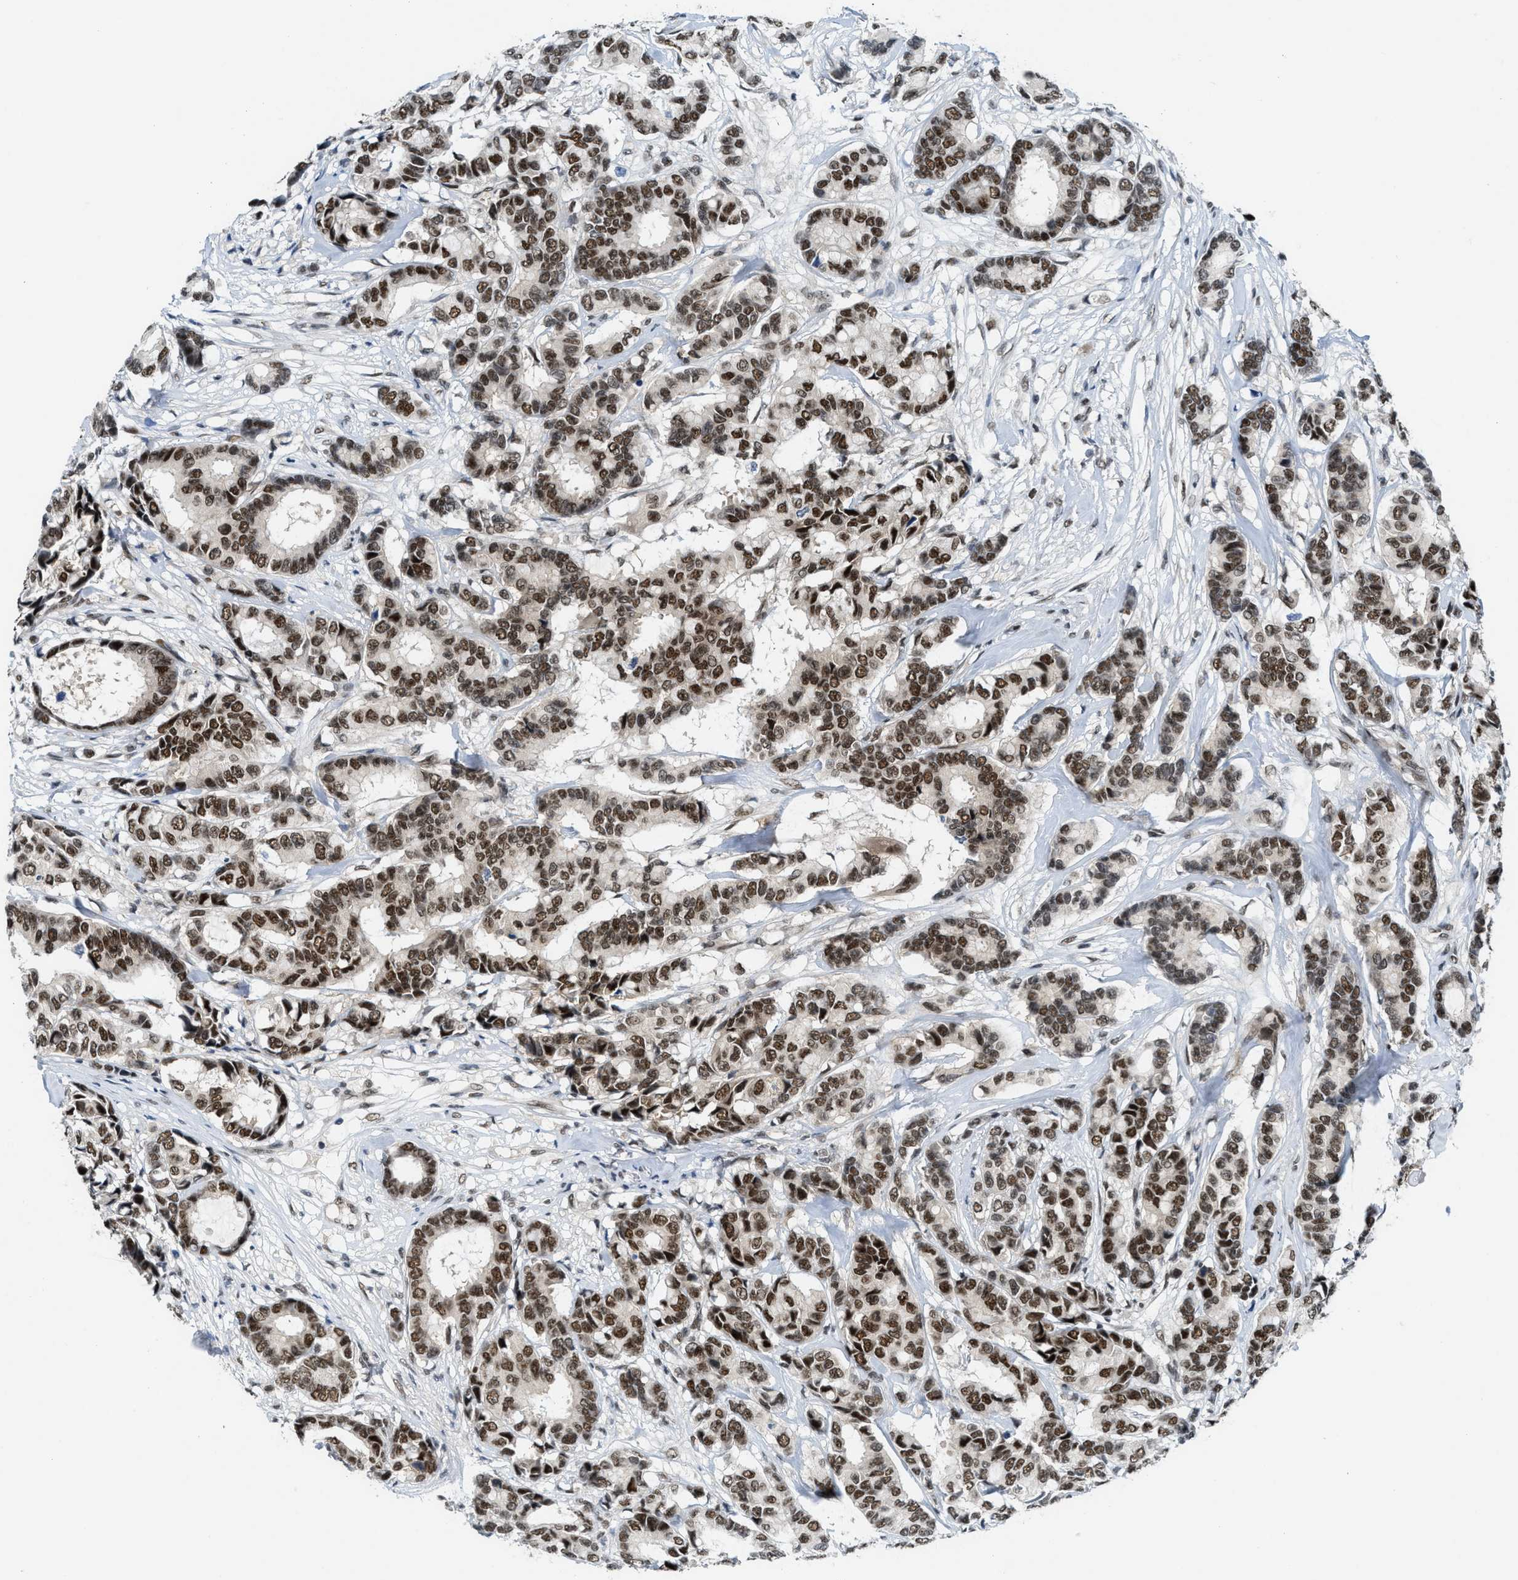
{"staining": {"intensity": "strong", "quantity": ">75%", "location": "nuclear"}, "tissue": "breast cancer", "cell_type": "Tumor cells", "image_type": "cancer", "snomed": [{"axis": "morphology", "description": "Duct carcinoma"}, {"axis": "topography", "description": "Breast"}], "caption": "High-magnification brightfield microscopy of breast cancer (infiltrating ductal carcinoma) stained with DAB (3,3'-diaminobenzidine) (brown) and counterstained with hematoxylin (blue). tumor cells exhibit strong nuclear staining is seen in about>75% of cells. Using DAB (3,3'-diaminobenzidine) (brown) and hematoxylin (blue) stains, captured at high magnification using brightfield microscopy.", "gene": "NCOA1", "patient": {"sex": "female", "age": 87}}